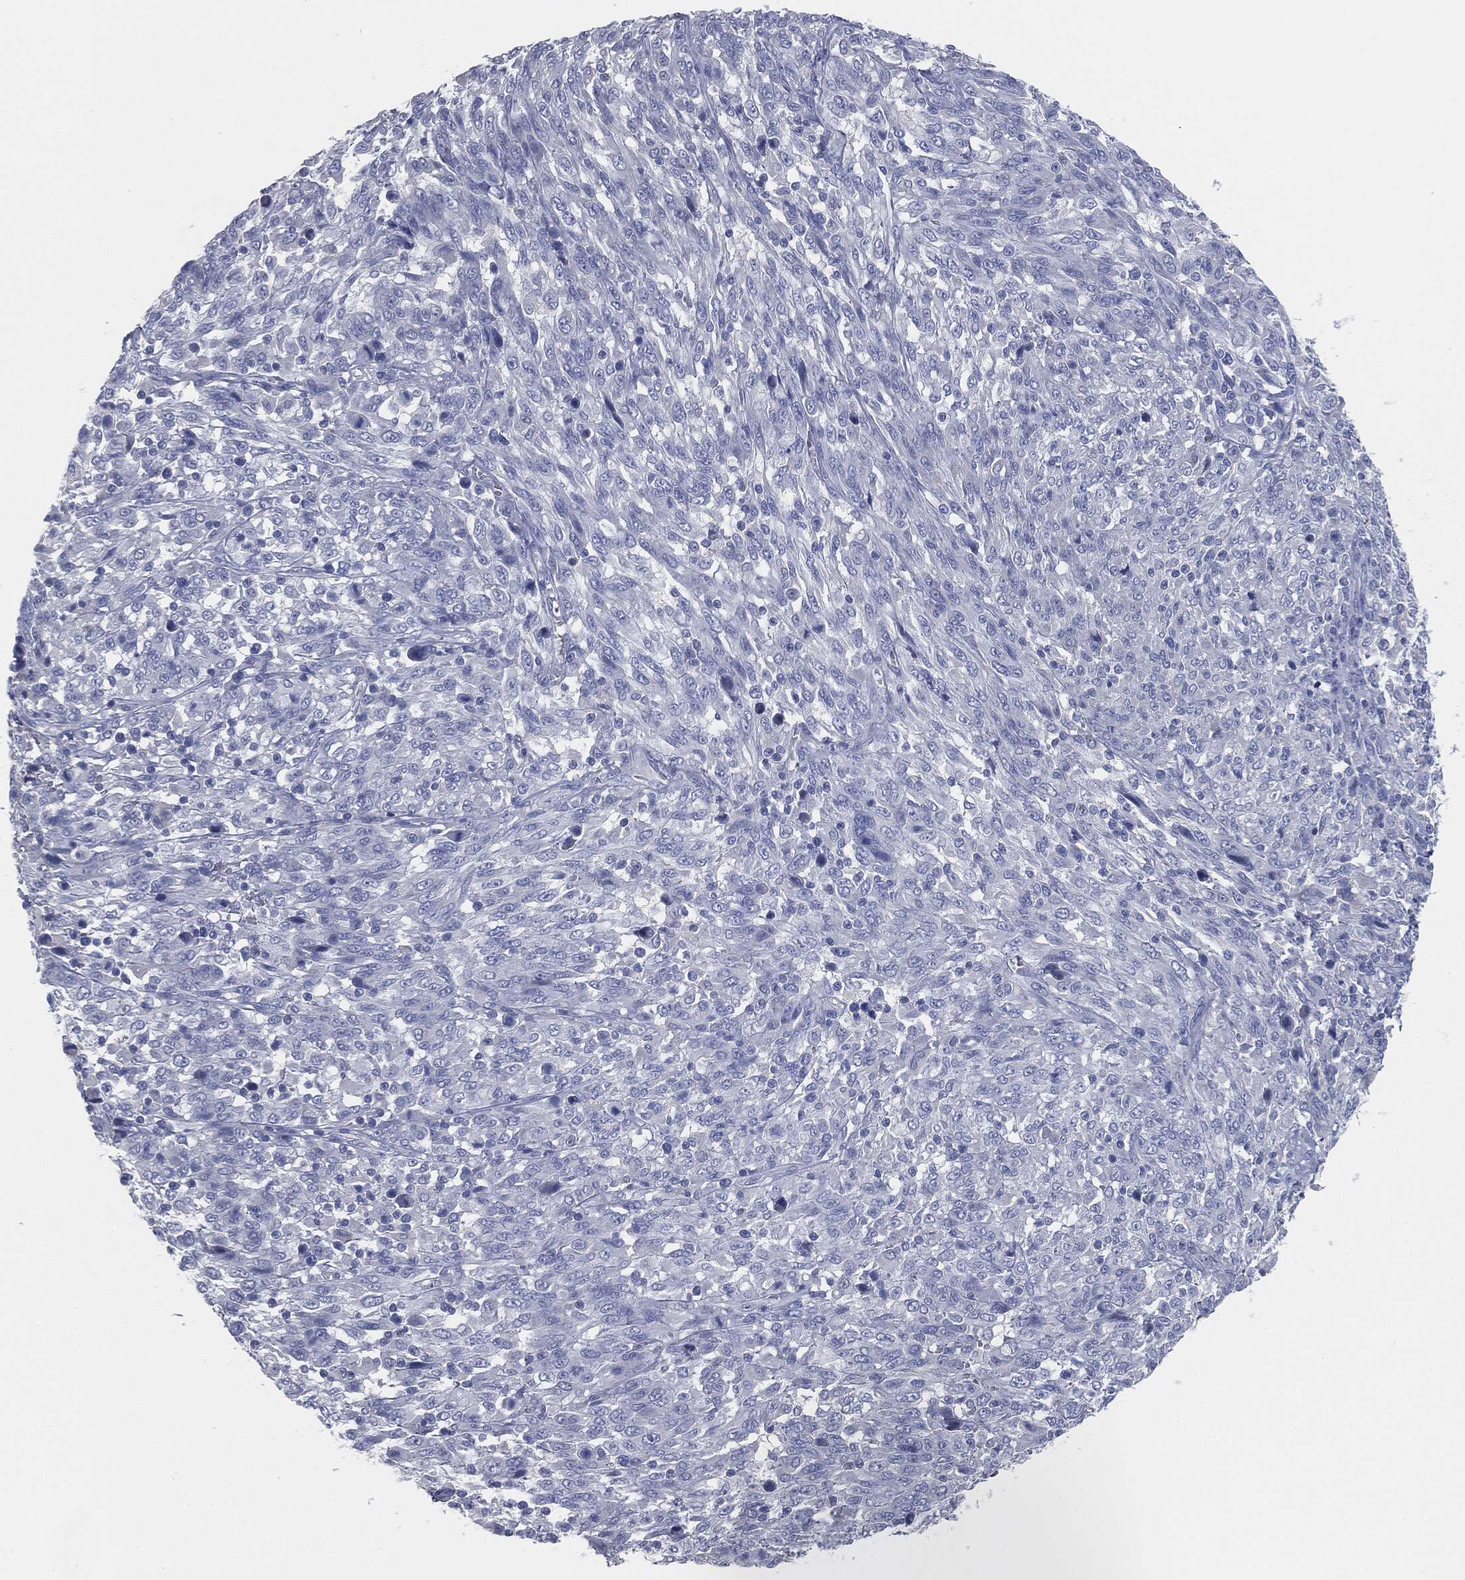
{"staining": {"intensity": "negative", "quantity": "none", "location": "none"}, "tissue": "melanoma", "cell_type": "Tumor cells", "image_type": "cancer", "snomed": [{"axis": "morphology", "description": "Malignant melanoma, NOS"}, {"axis": "topography", "description": "Skin"}], "caption": "This is an IHC photomicrograph of melanoma. There is no expression in tumor cells.", "gene": "CAV3", "patient": {"sex": "female", "age": 91}}